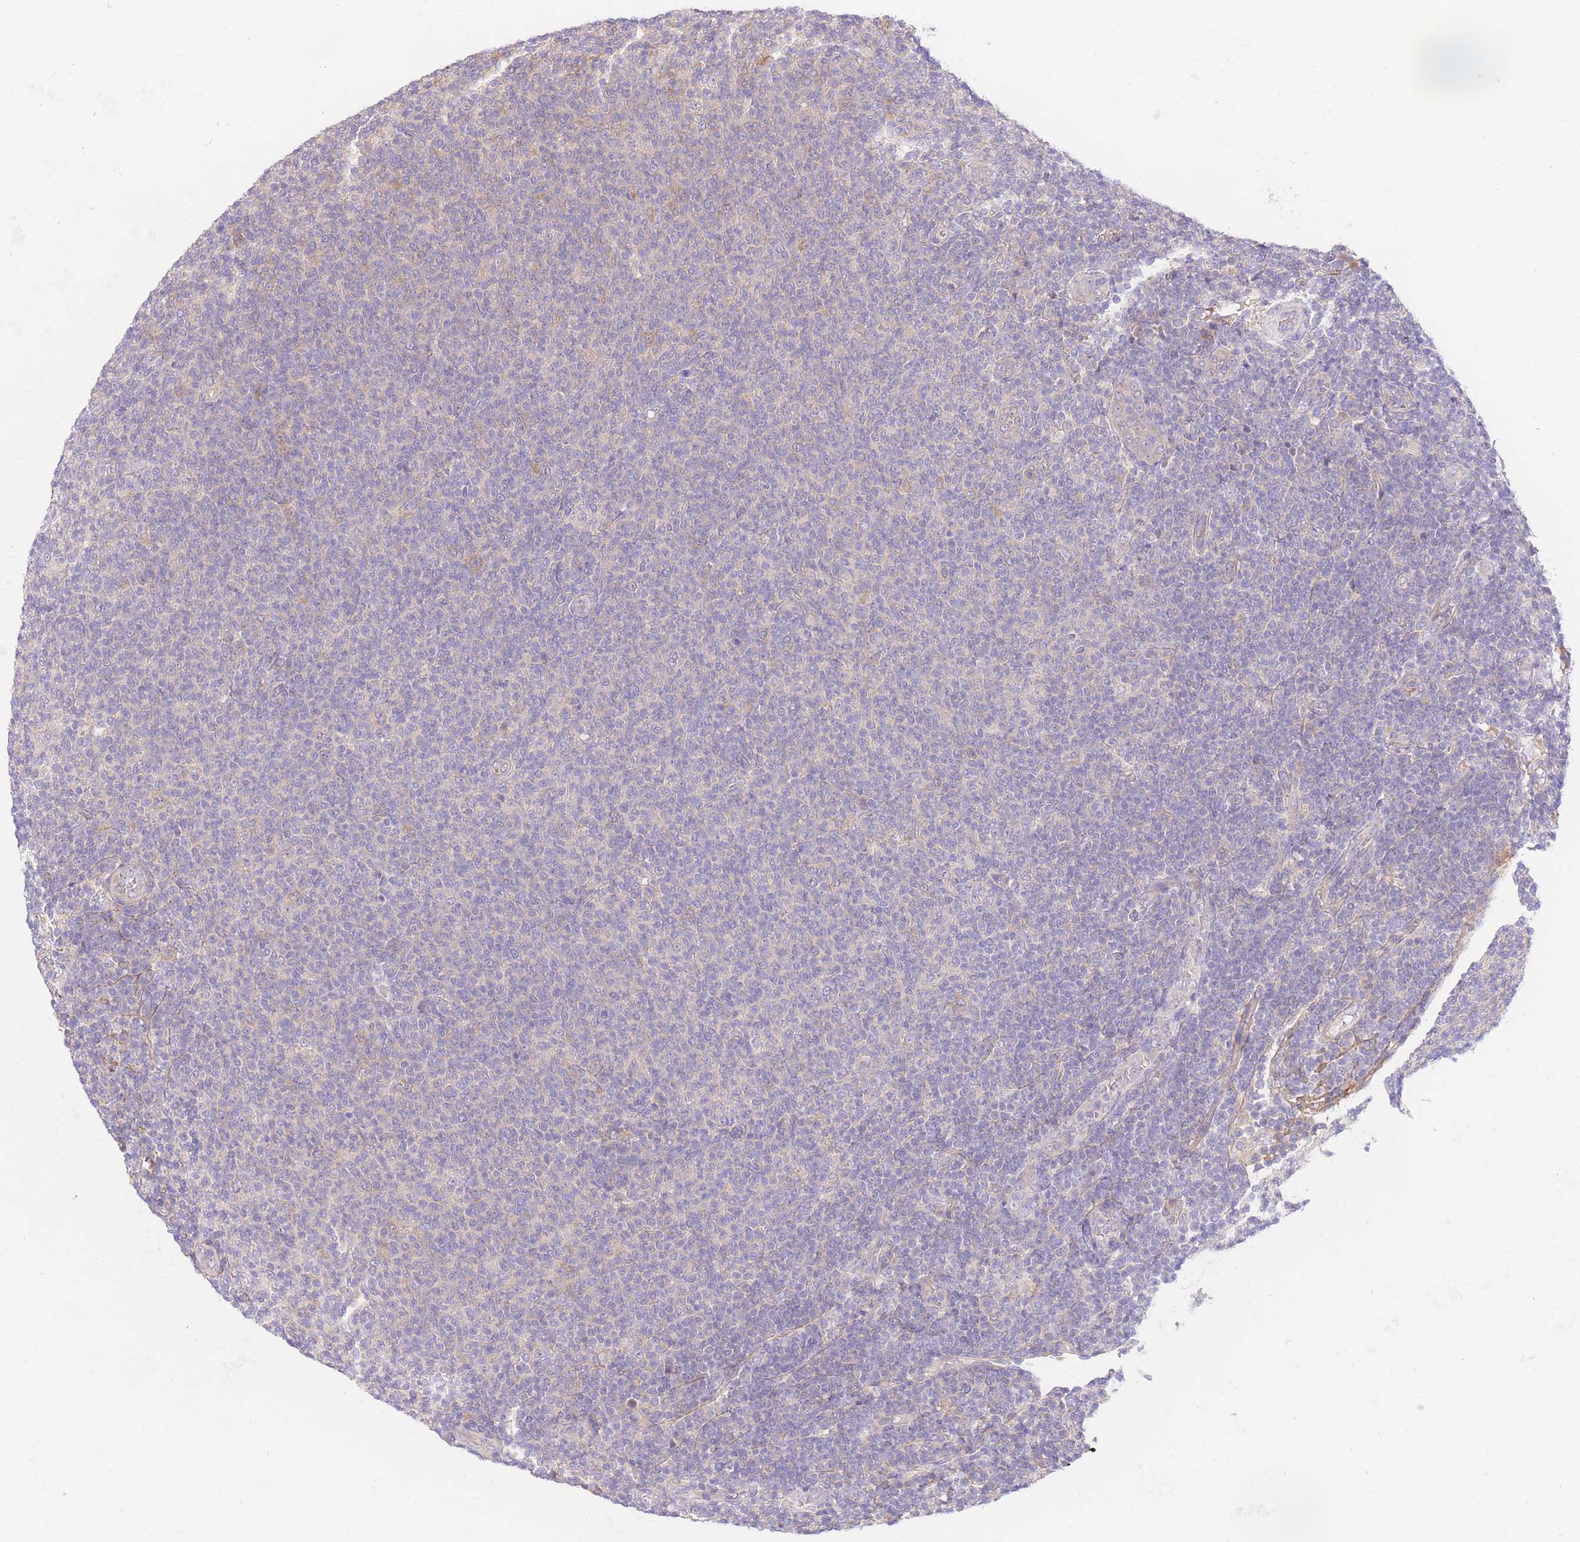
{"staining": {"intensity": "negative", "quantity": "none", "location": "none"}, "tissue": "lymphoma", "cell_type": "Tumor cells", "image_type": "cancer", "snomed": [{"axis": "morphology", "description": "Malignant lymphoma, non-Hodgkin's type, Low grade"}, {"axis": "topography", "description": "Lymph node"}], "caption": "A micrograph of low-grade malignant lymphoma, non-Hodgkin's type stained for a protein reveals no brown staining in tumor cells.", "gene": "LIPH", "patient": {"sex": "male", "age": 66}}